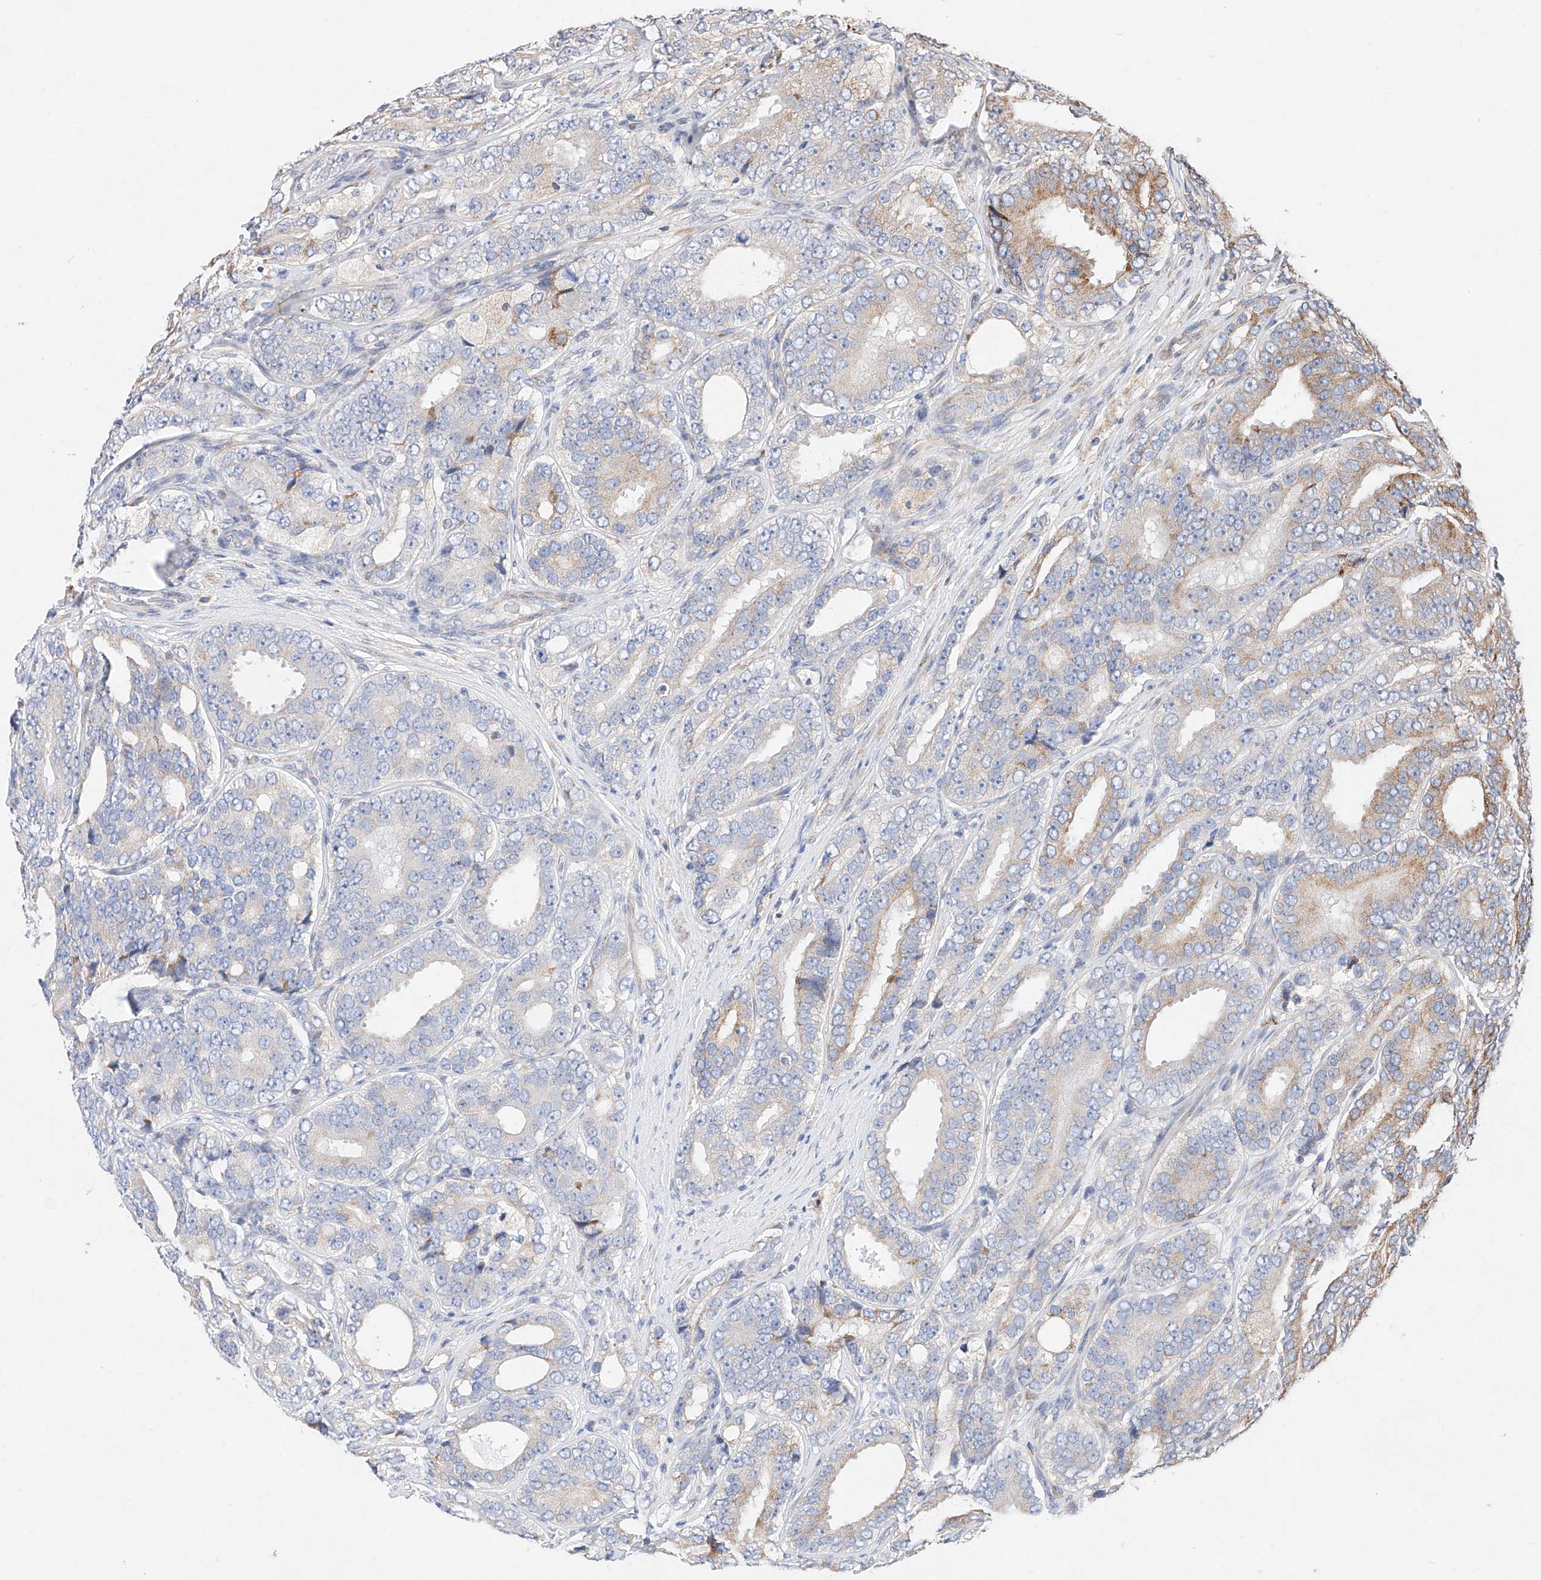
{"staining": {"intensity": "weak", "quantity": "<25%", "location": "cytoplasmic/membranous"}, "tissue": "prostate cancer", "cell_type": "Tumor cells", "image_type": "cancer", "snomed": [{"axis": "morphology", "description": "Adenocarcinoma, High grade"}, {"axis": "topography", "description": "Prostate"}], "caption": "DAB (3,3'-diaminobenzidine) immunohistochemical staining of prostate cancer demonstrates no significant expression in tumor cells.", "gene": "ATP9B", "patient": {"sex": "male", "age": 56}}